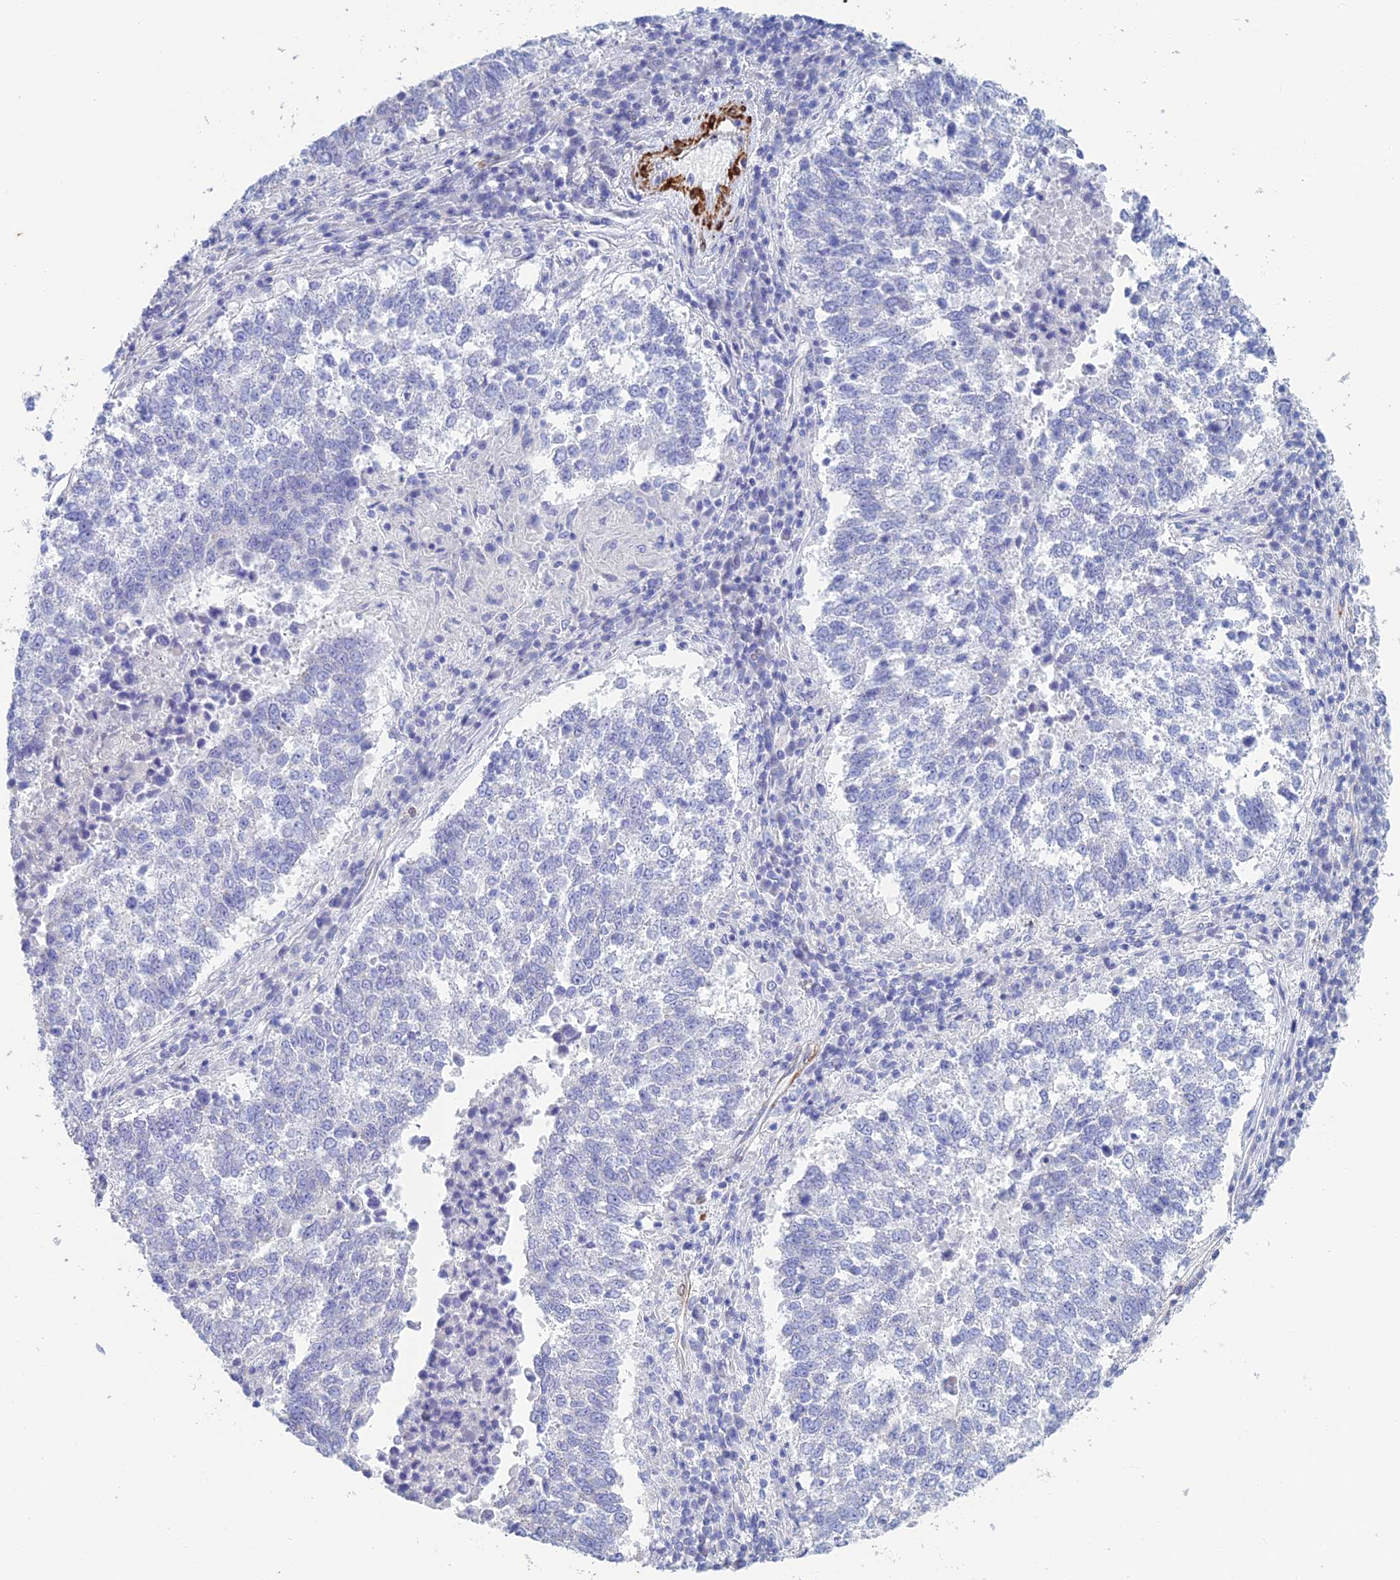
{"staining": {"intensity": "negative", "quantity": "none", "location": "none"}, "tissue": "lung cancer", "cell_type": "Tumor cells", "image_type": "cancer", "snomed": [{"axis": "morphology", "description": "Squamous cell carcinoma, NOS"}, {"axis": "topography", "description": "Lung"}], "caption": "This photomicrograph is of lung cancer stained with IHC to label a protein in brown with the nuclei are counter-stained blue. There is no staining in tumor cells.", "gene": "PCDHA8", "patient": {"sex": "male", "age": 73}}